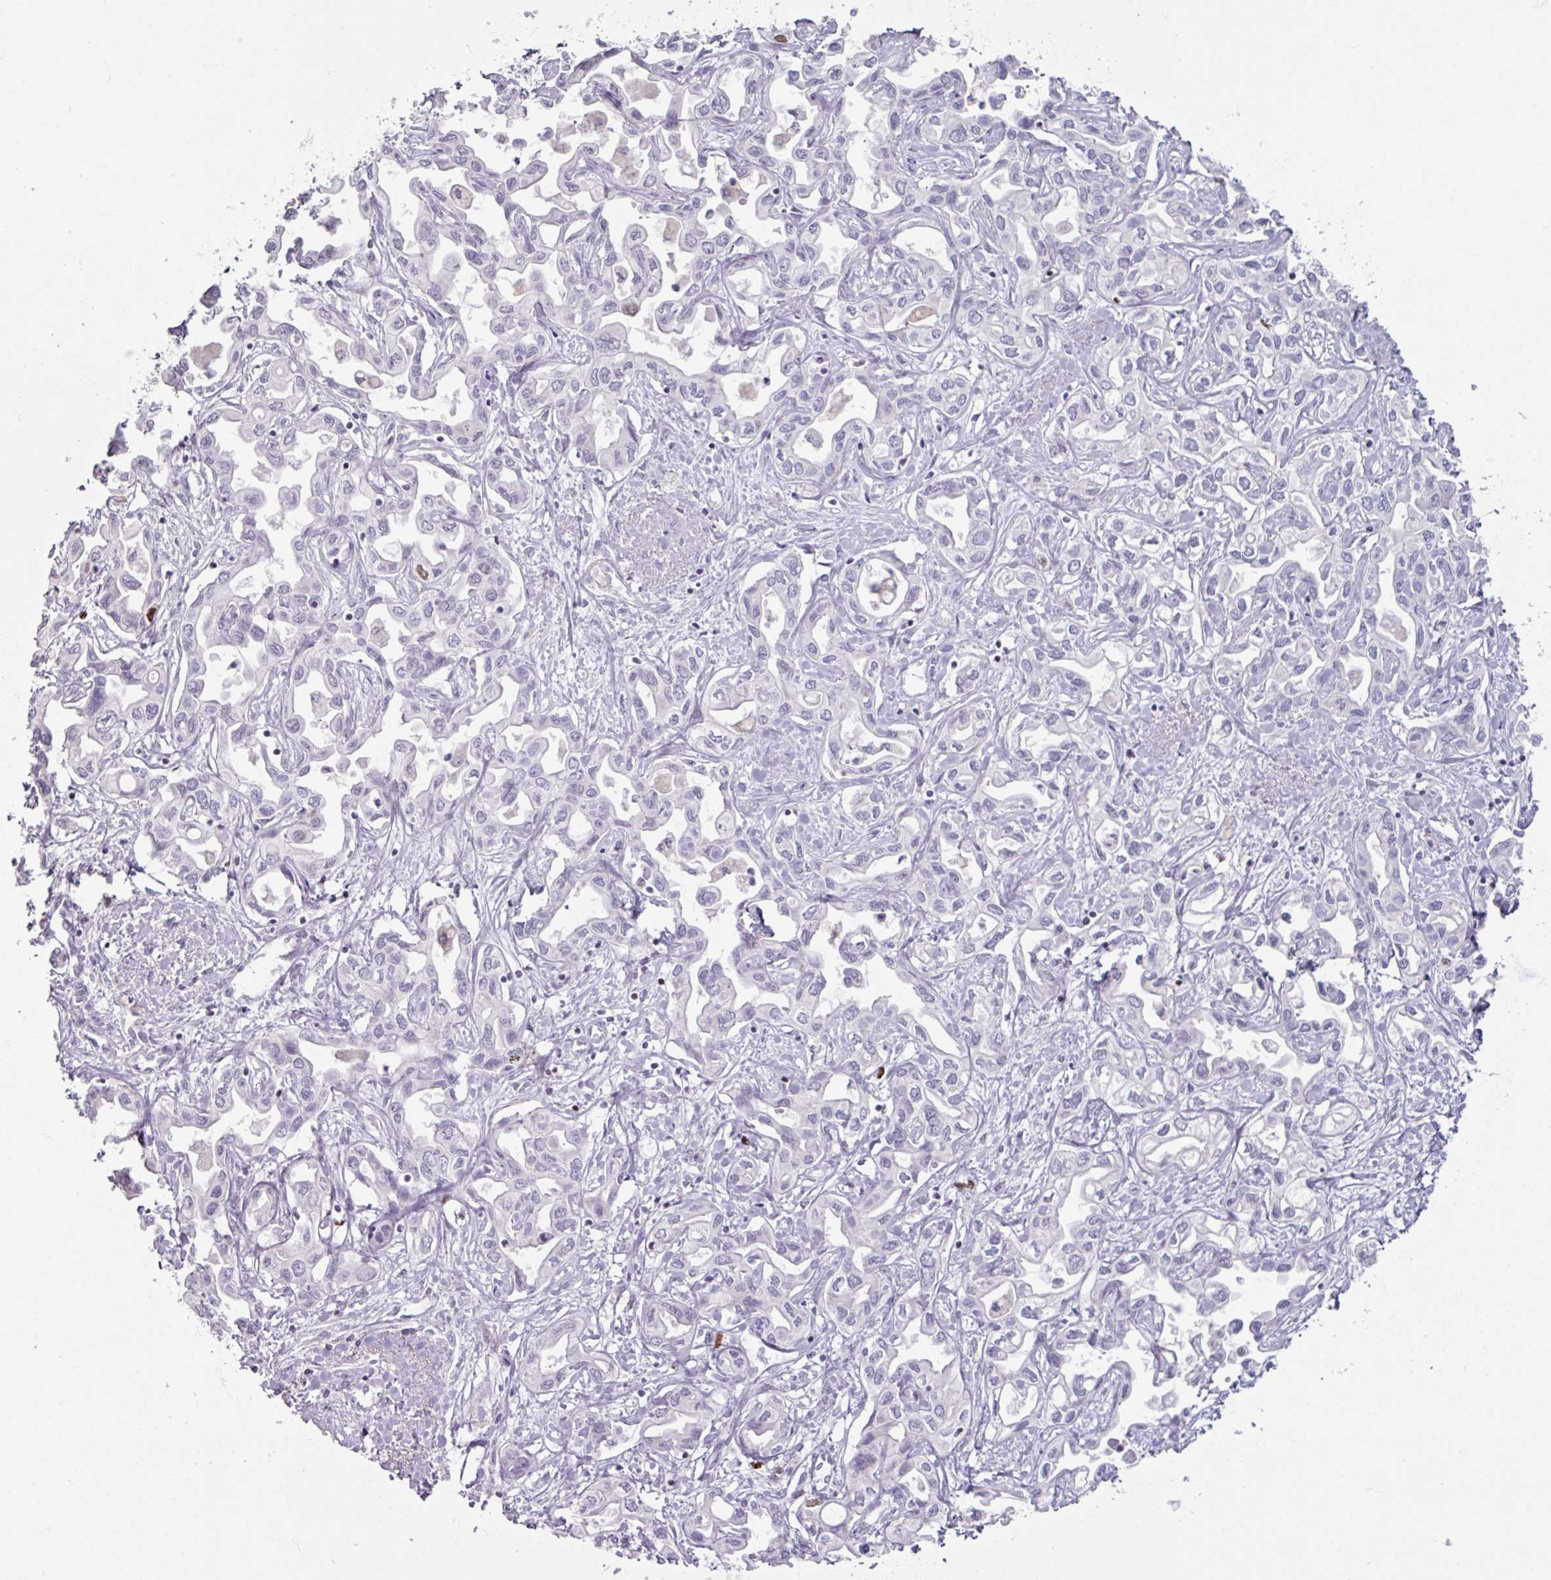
{"staining": {"intensity": "negative", "quantity": "none", "location": "none"}, "tissue": "liver cancer", "cell_type": "Tumor cells", "image_type": "cancer", "snomed": [{"axis": "morphology", "description": "Cholangiocarcinoma"}, {"axis": "topography", "description": "Liver"}], "caption": "Histopathology image shows no significant protein positivity in tumor cells of liver cancer (cholangiocarcinoma). Brightfield microscopy of immunohistochemistry stained with DAB (3,3'-diaminobenzidine) (brown) and hematoxylin (blue), captured at high magnification.", "gene": "ATAD2", "patient": {"sex": "female", "age": 64}}